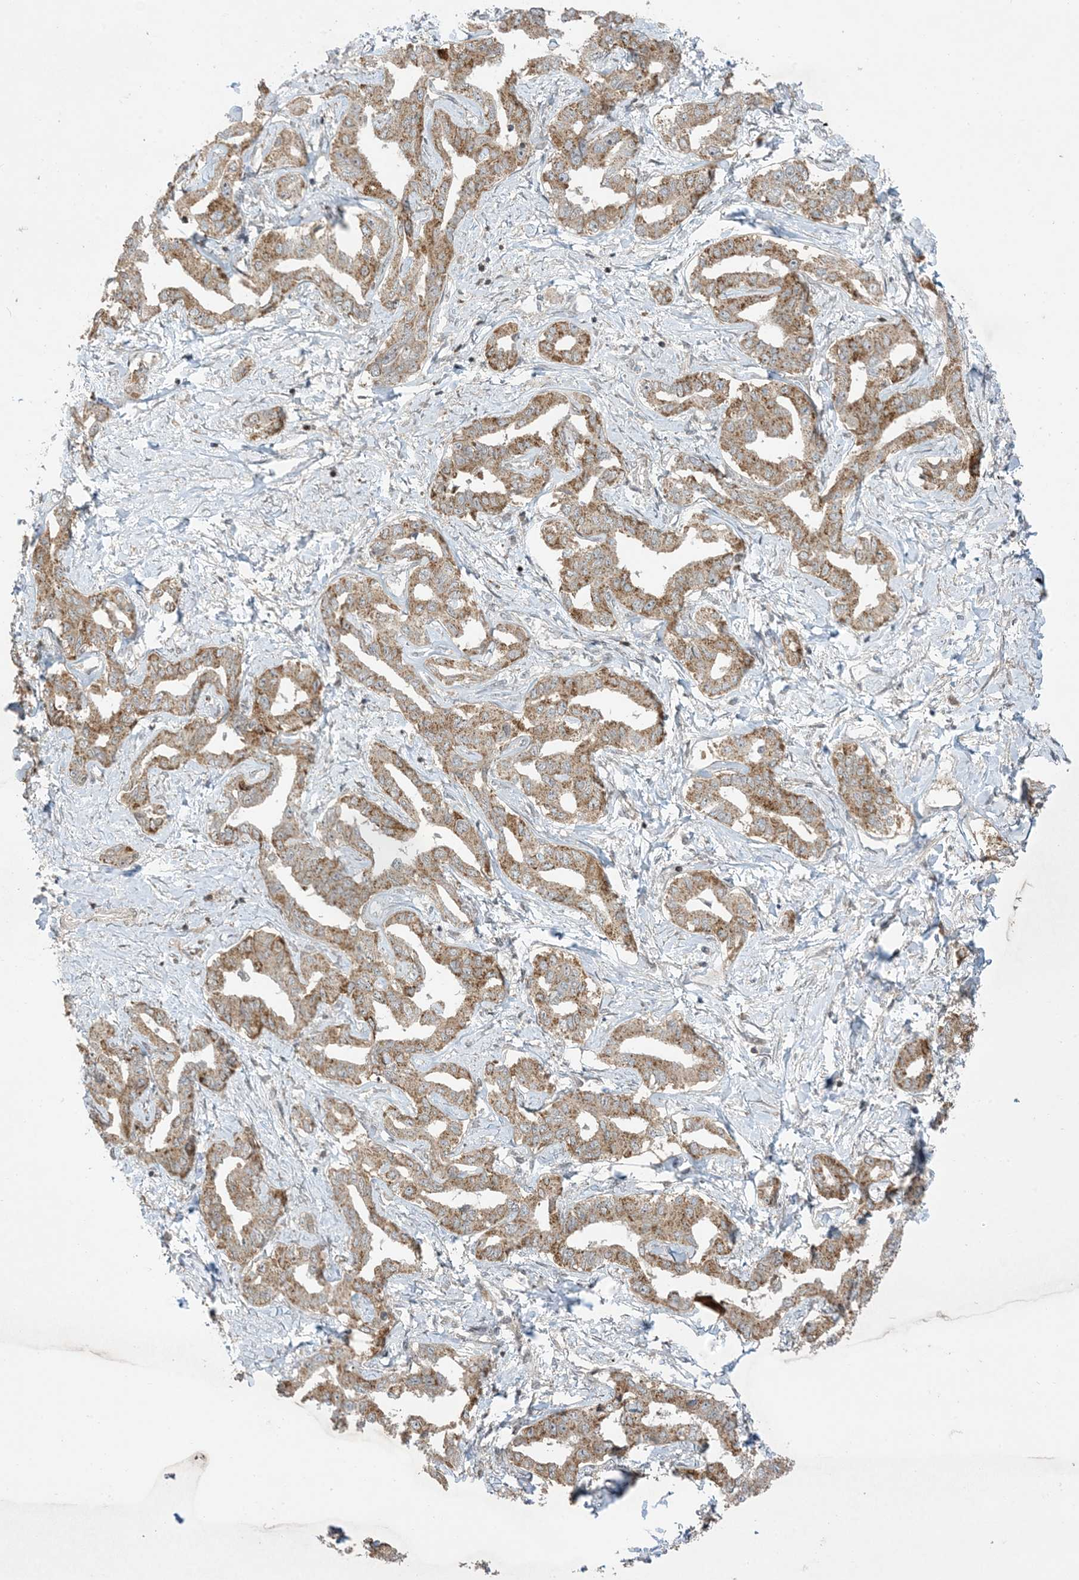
{"staining": {"intensity": "moderate", "quantity": ">75%", "location": "cytoplasmic/membranous"}, "tissue": "liver cancer", "cell_type": "Tumor cells", "image_type": "cancer", "snomed": [{"axis": "morphology", "description": "Cholangiocarcinoma"}, {"axis": "topography", "description": "Liver"}], "caption": "The histopathology image reveals immunohistochemical staining of liver cancer. There is moderate cytoplasmic/membranous positivity is identified in approximately >75% of tumor cells.", "gene": "PHLDB2", "patient": {"sex": "male", "age": 59}}